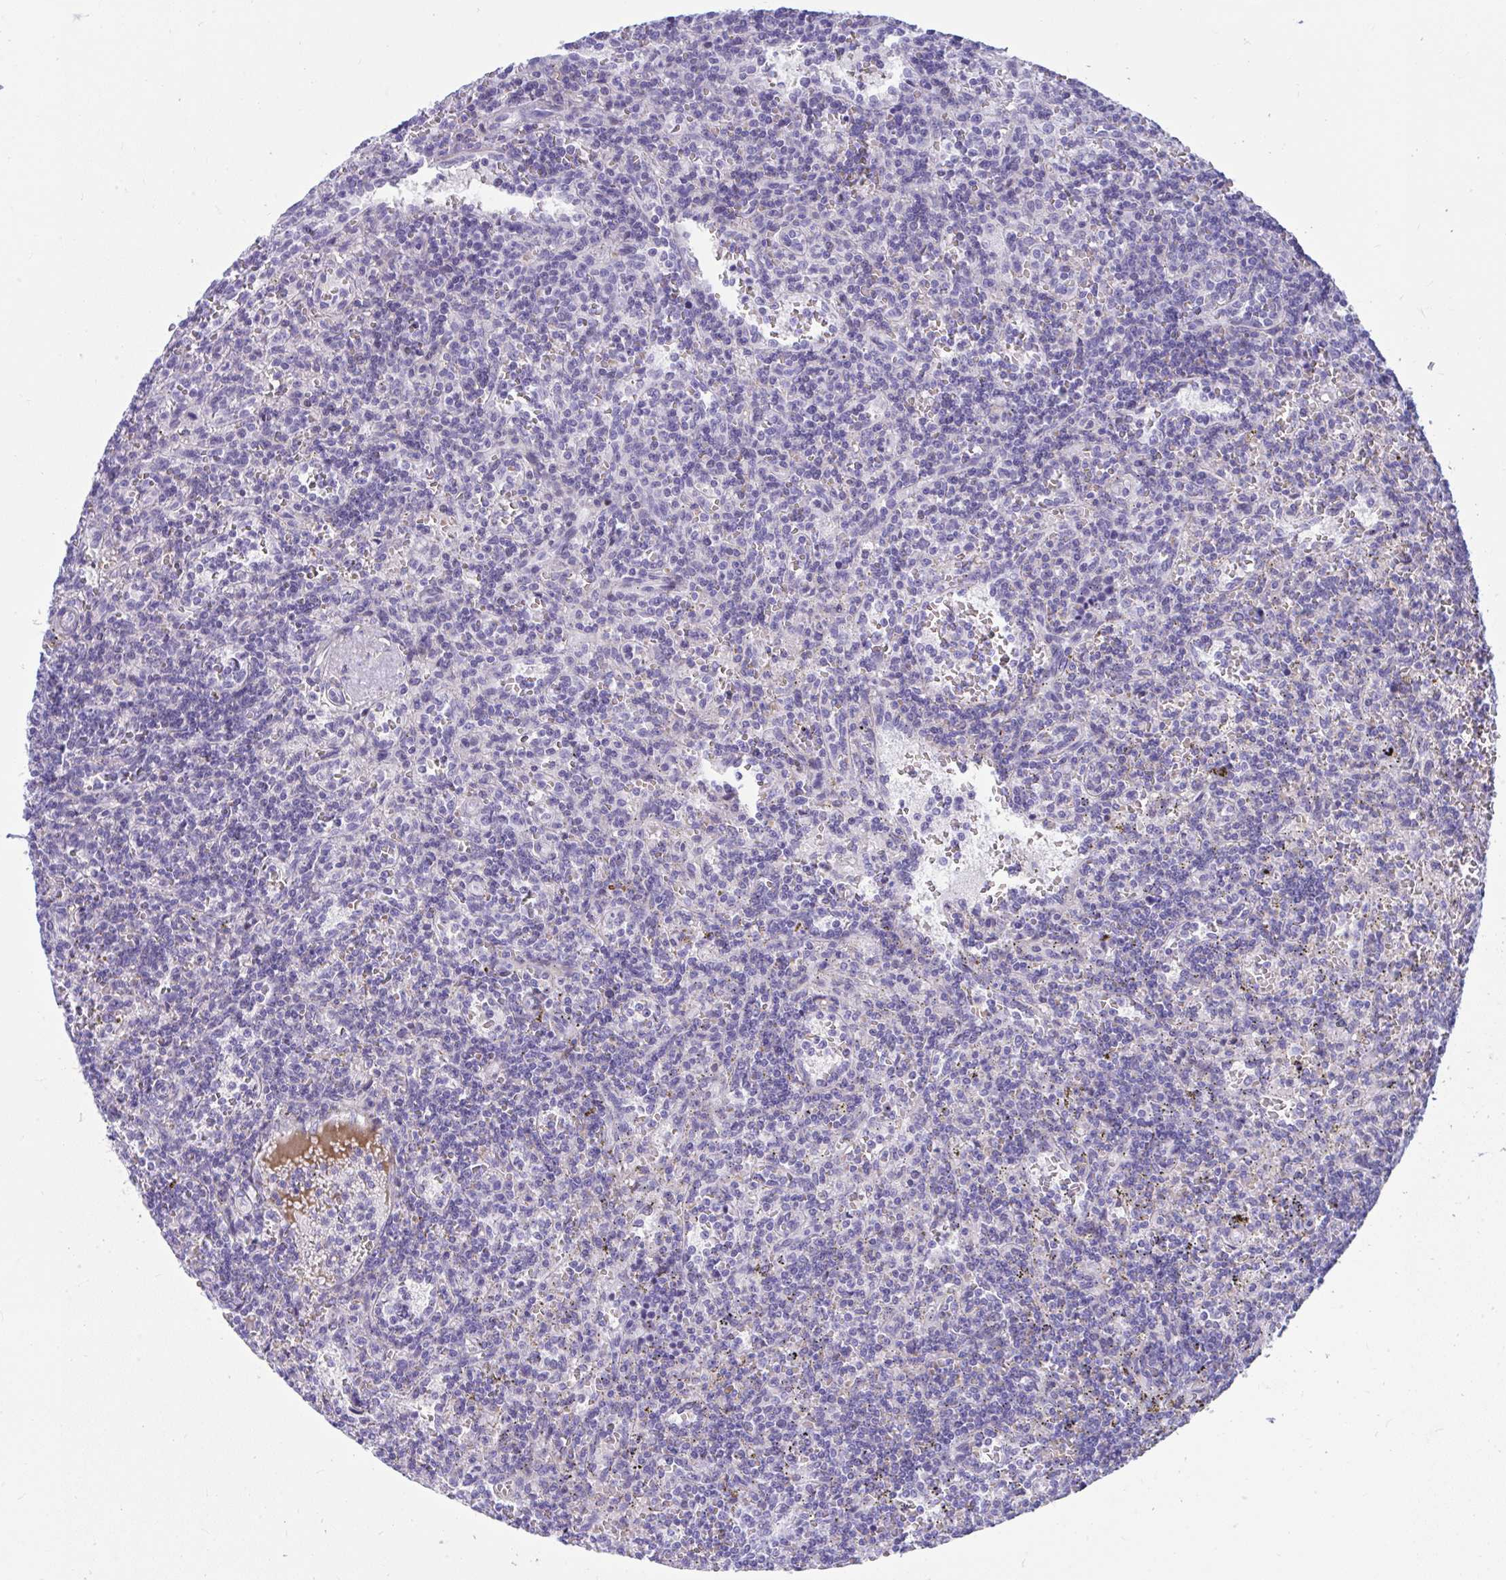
{"staining": {"intensity": "negative", "quantity": "none", "location": "none"}, "tissue": "lymphoma", "cell_type": "Tumor cells", "image_type": "cancer", "snomed": [{"axis": "morphology", "description": "Malignant lymphoma, non-Hodgkin's type, Low grade"}, {"axis": "topography", "description": "Spleen"}], "caption": "Tumor cells are negative for brown protein staining in low-grade malignant lymphoma, non-Hodgkin's type.", "gene": "ISL1", "patient": {"sex": "male", "age": 73}}